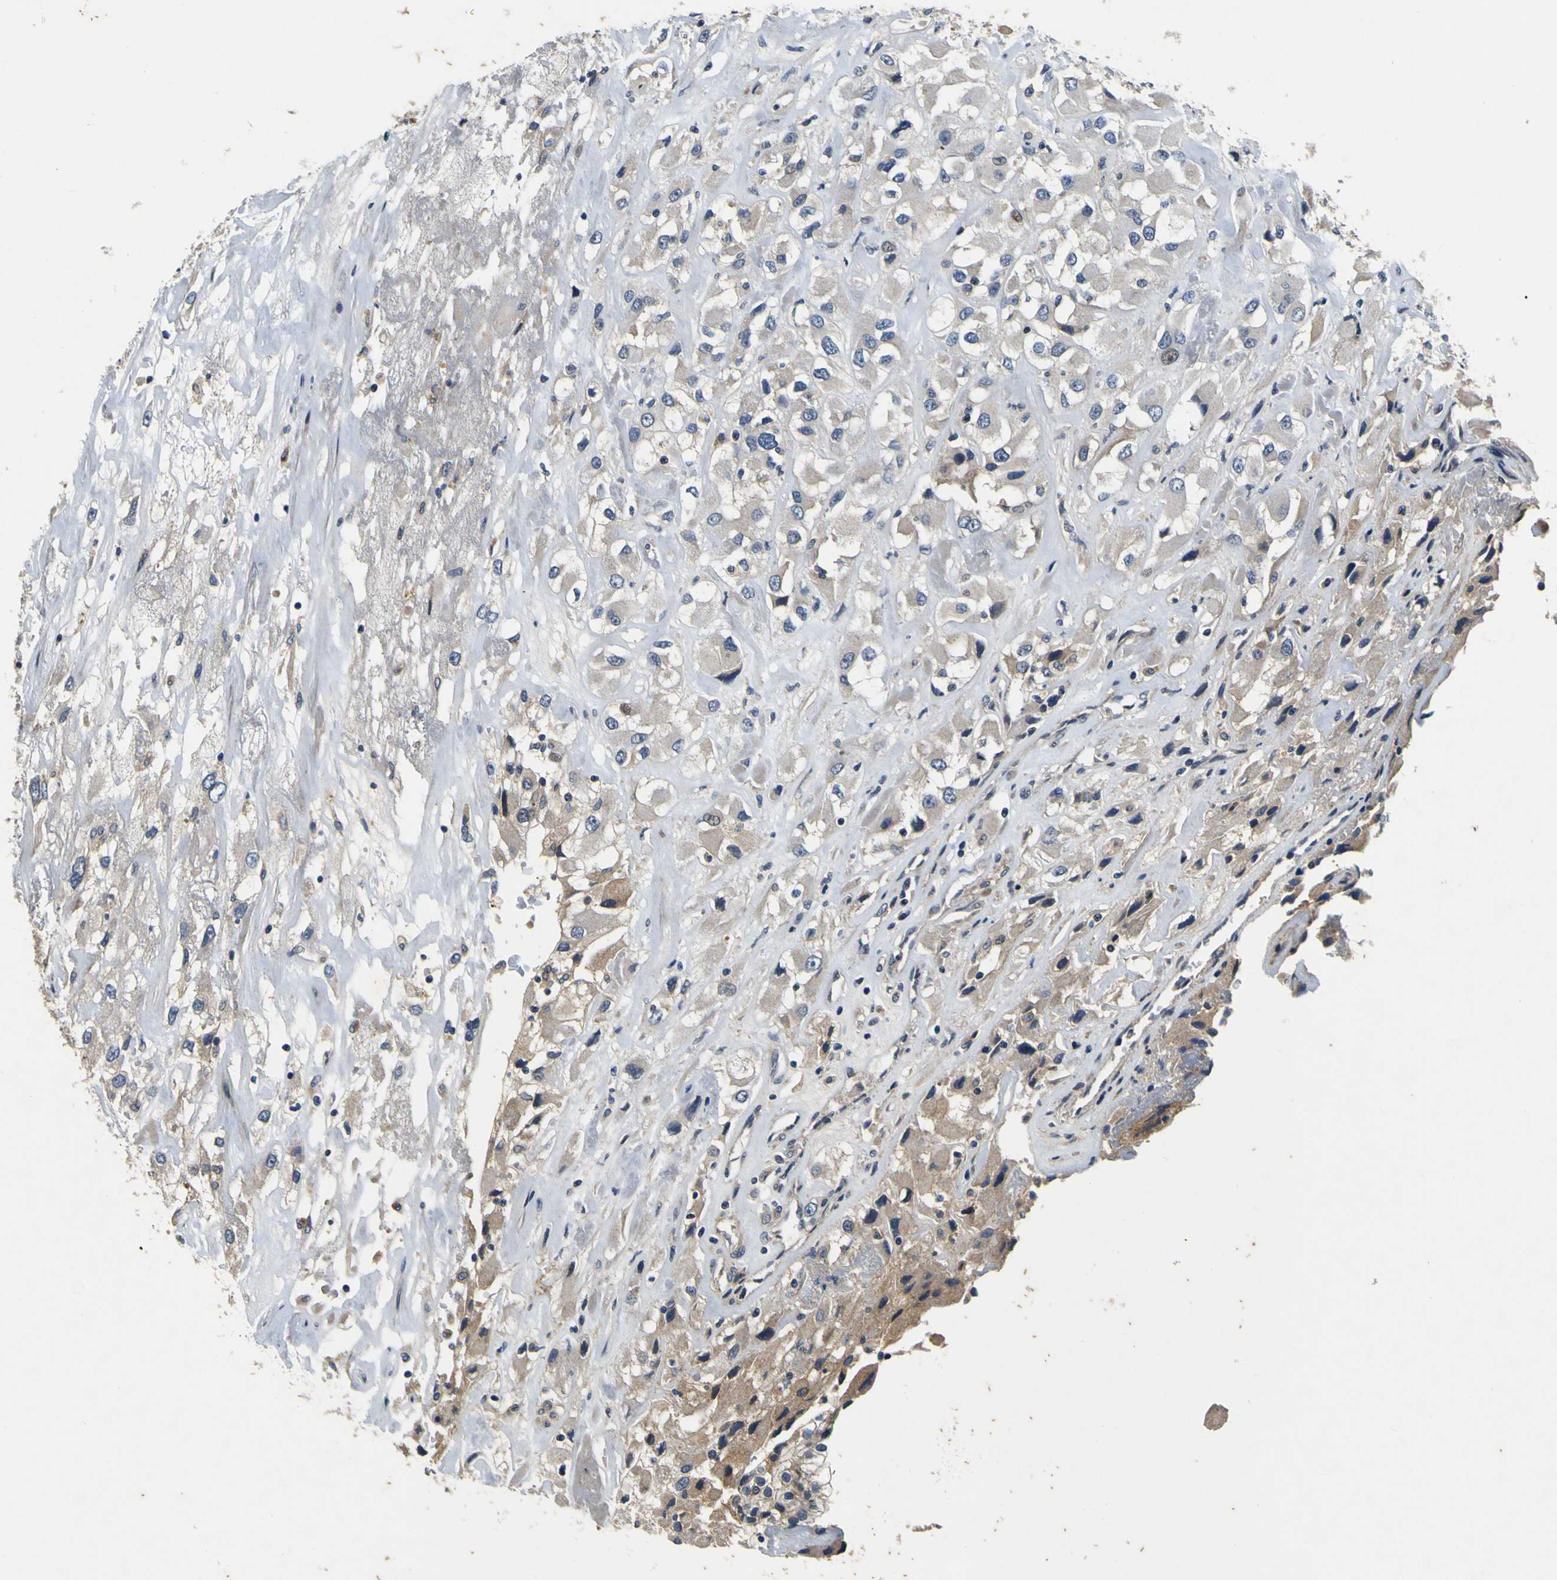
{"staining": {"intensity": "weak", "quantity": ">75%", "location": "cytoplasmic/membranous"}, "tissue": "renal cancer", "cell_type": "Tumor cells", "image_type": "cancer", "snomed": [{"axis": "morphology", "description": "Adenocarcinoma, NOS"}, {"axis": "topography", "description": "Kidney"}], "caption": "Protein staining shows weak cytoplasmic/membranous positivity in approximately >75% of tumor cells in renal cancer.", "gene": "EPHB4", "patient": {"sex": "female", "age": 52}}